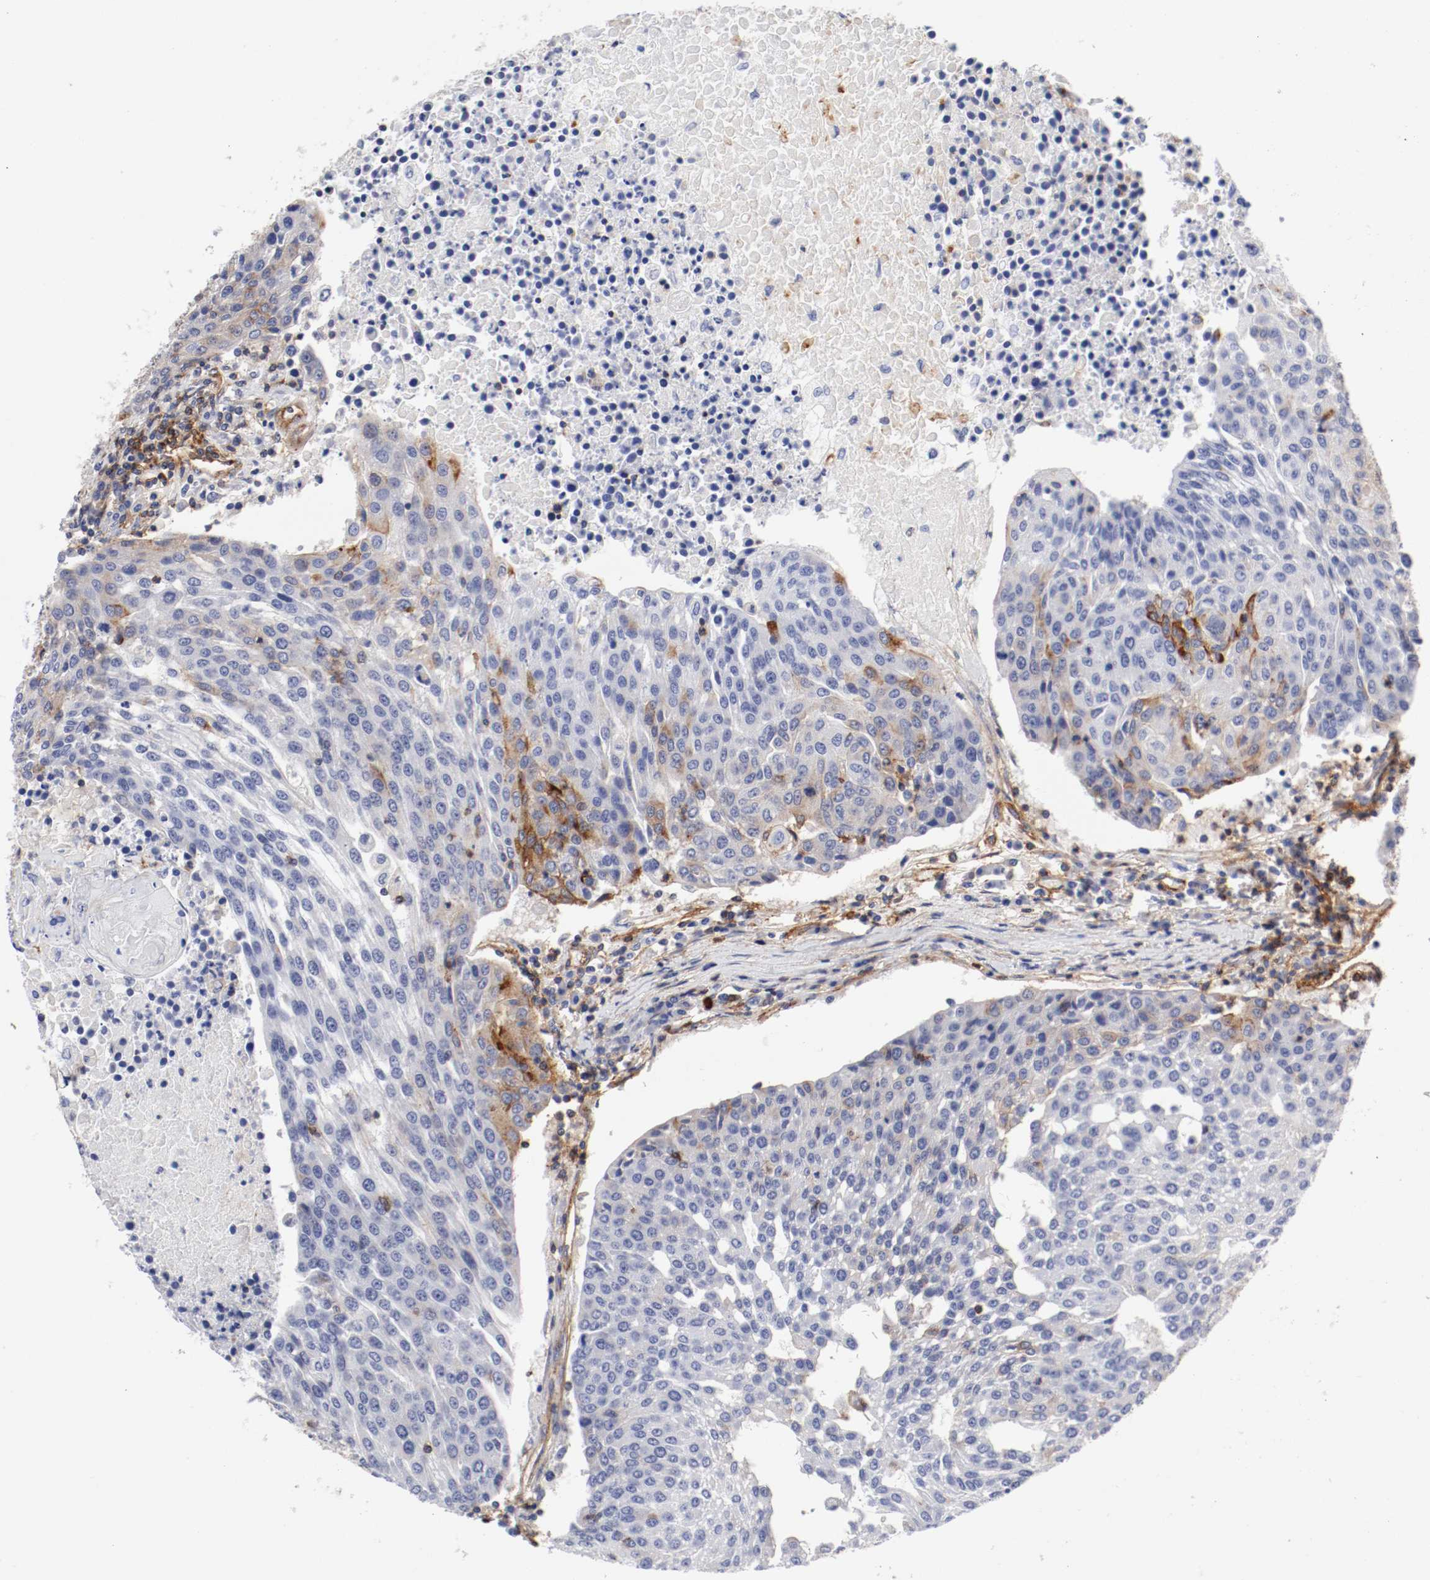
{"staining": {"intensity": "strong", "quantity": "<25%", "location": "cytoplasmic/membranous"}, "tissue": "urothelial cancer", "cell_type": "Tumor cells", "image_type": "cancer", "snomed": [{"axis": "morphology", "description": "Urothelial carcinoma, High grade"}, {"axis": "topography", "description": "Urinary bladder"}], "caption": "Immunohistochemistry micrograph of neoplastic tissue: high-grade urothelial carcinoma stained using immunohistochemistry (IHC) demonstrates medium levels of strong protein expression localized specifically in the cytoplasmic/membranous of tumor cells, appearing as a cytoplasmic/membranous brown color.", "gene": "IFITM1", "patient": {"sex": "female", "age": 85}}